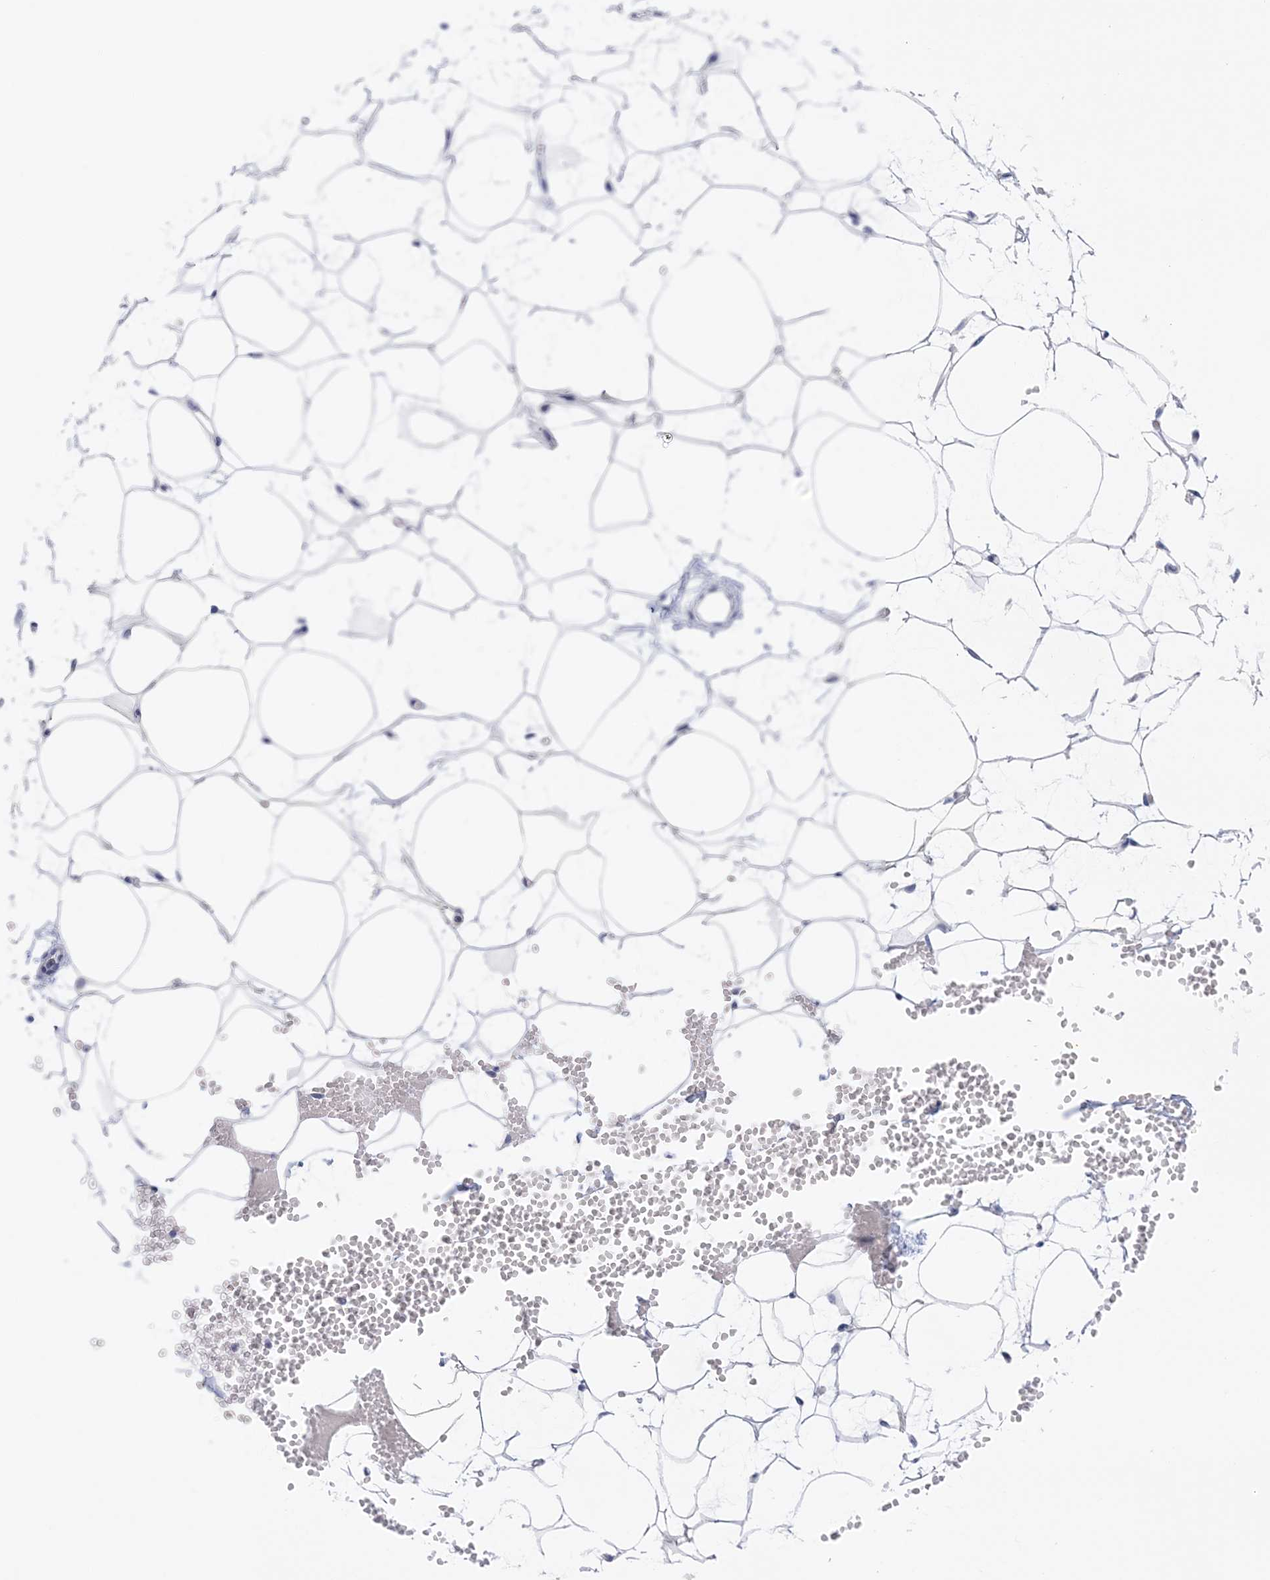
{"staining": {"intensity": "negative", "quantity": "none", "location": "none"}, "tissue": "adipose tissue", "cell_type": "Adipocytes", "image_type": "normal", "snomed": [{"axis": "morphology", "description": "Normal tissue, NOS"}, {"axis": "topography", "description": "Breast"}], "caption": "The immunohistochemistry micrograph has no significant positivity in adipocytes of adipose tissue.", "gene": "SH3YL1", "patient": {"sex": "female", "age": 23}}